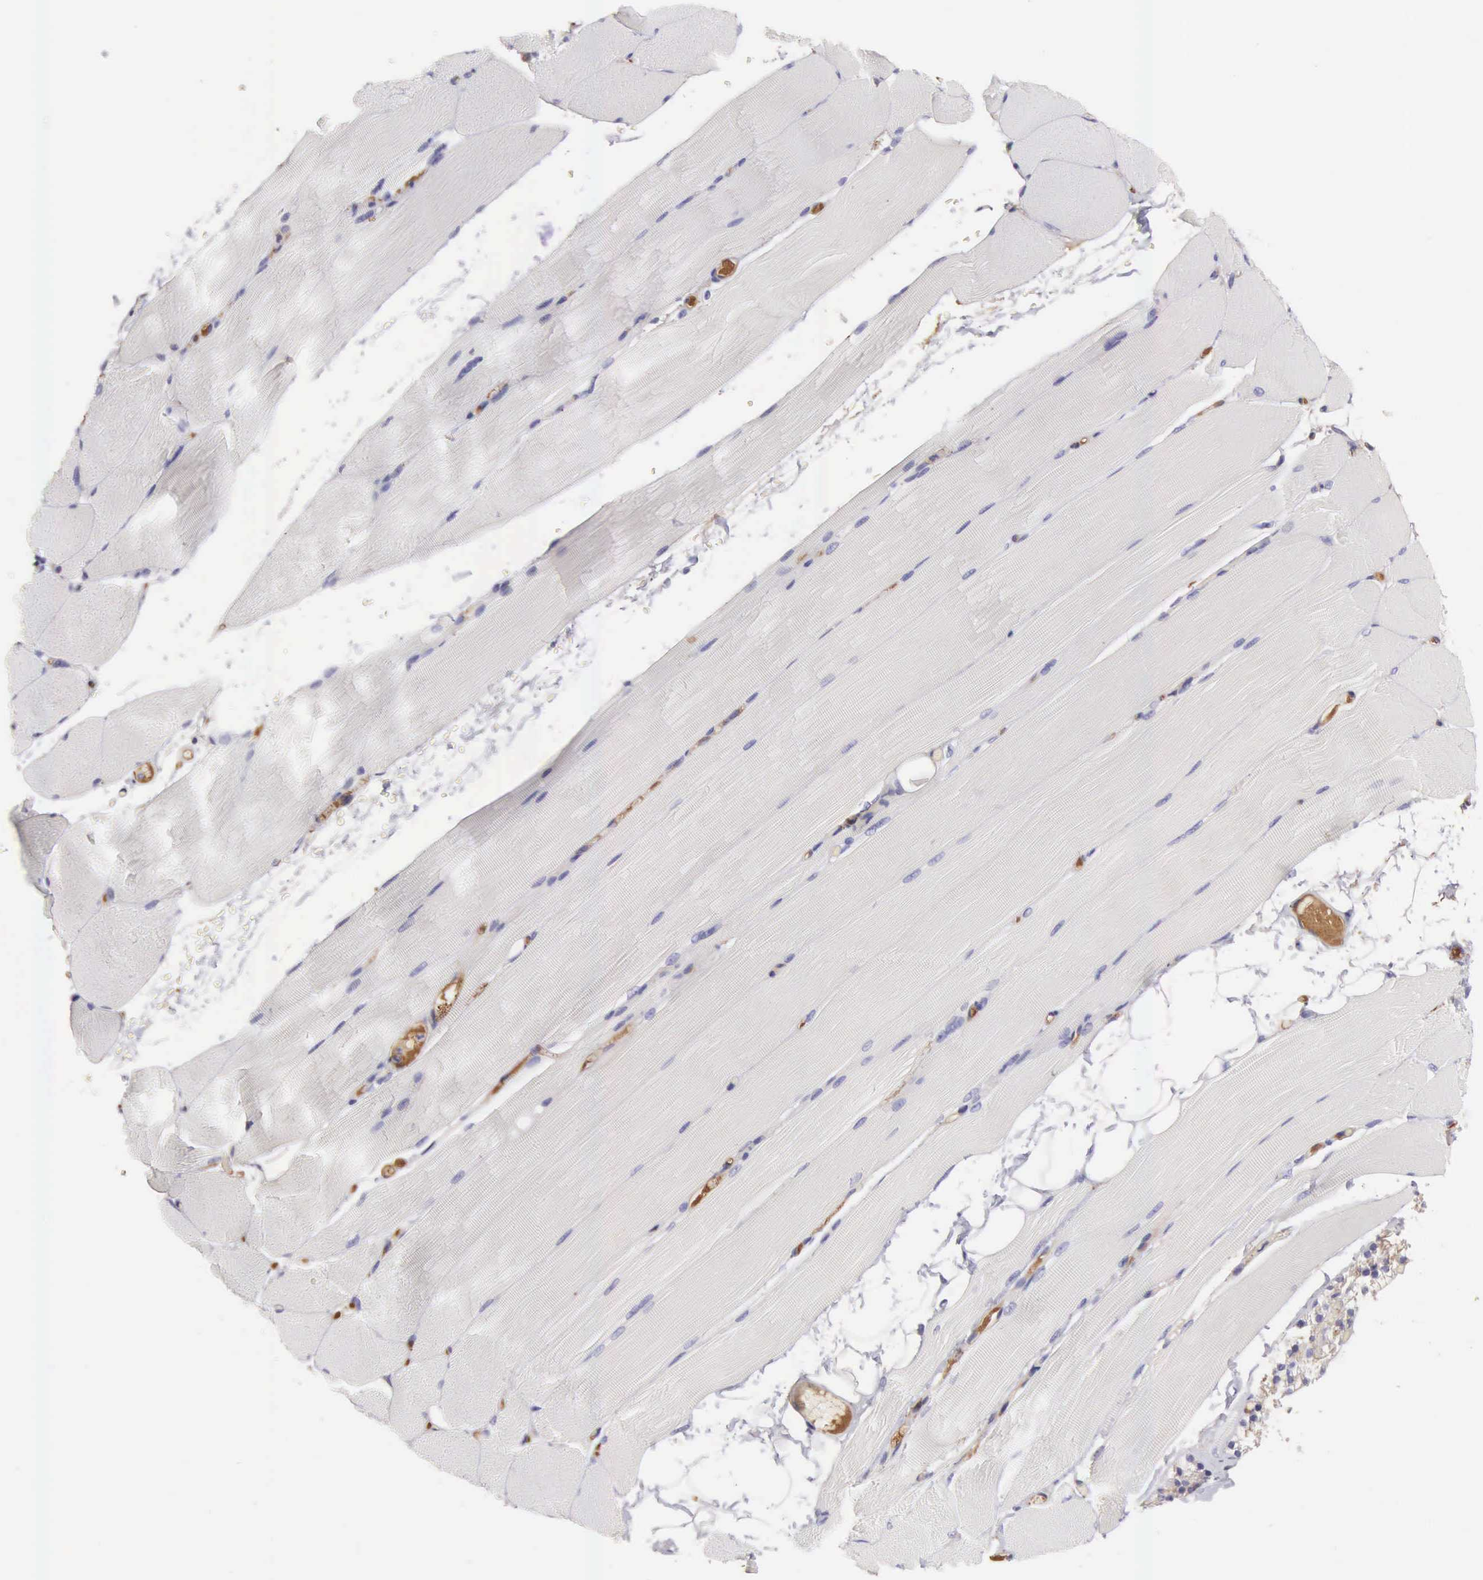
{"staining": {"intensity": "negative", "quantity": "none", "location": "none"}, "tissue": "skeletal muscle", "cell_type": "Myocytes", "image_type": "normal", "snomed": [{"axis": "morphology", "description": "Normal tissue, NOS"}, {"axis": "topography", "description": "Skeletal muscle"}, {"axis": "topography", "description": "Parathyroid gland"}], "caption": "Myocytes are negative for brown protein staining in benign skeletal muscle. (DAB (3,3'-diaminobenzidine) immunohistochemistry with hematoxylin counter stain).", "gene": "CLU", "patient": {"sex": "female", "age": 37}}